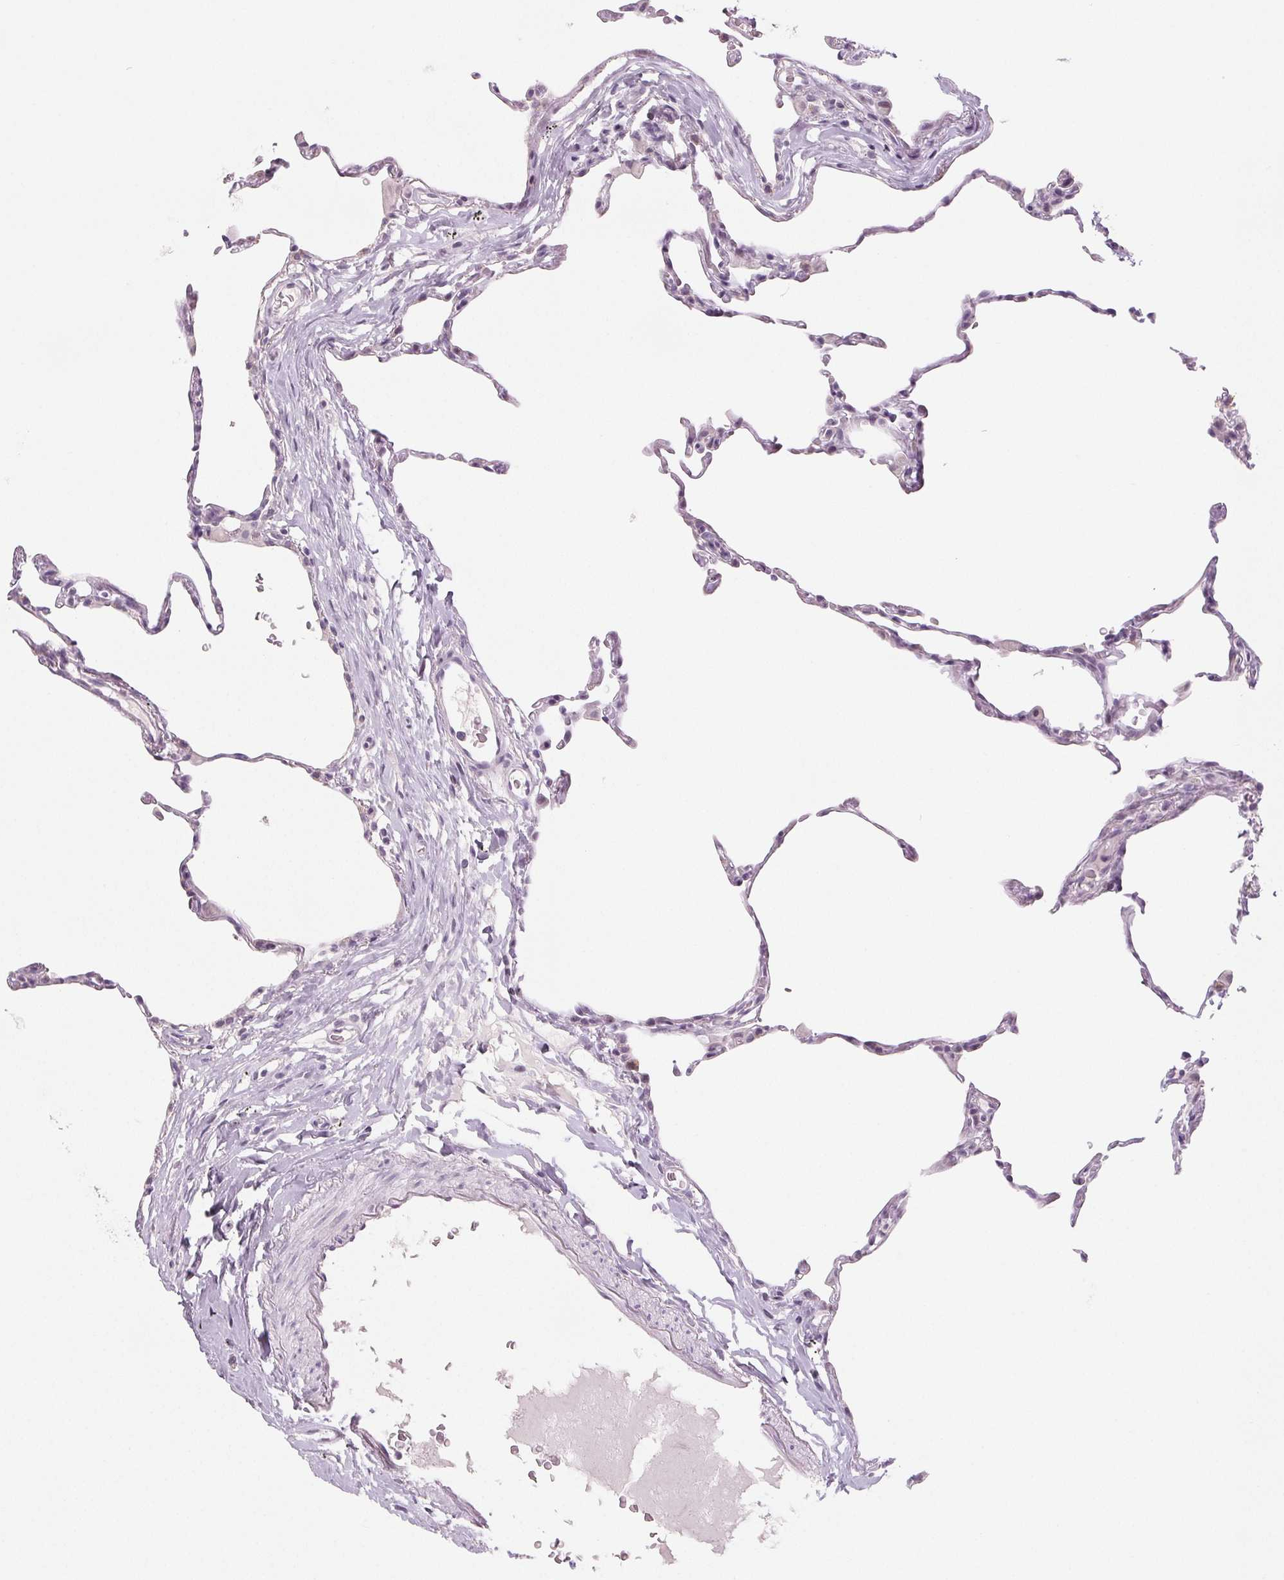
{"staining": {"intensity": "negative", "quantity": "none", "location": "none"}, "tissue": "lung", "cell_type": "Alveolar cells", "image_type": "normal", "snomed": [{"axis": "morphology", "description": "Normal tissue, NOS"}, {"axis": "topography", "description": "Lung"}], "caption": "Immunohistochemistry (IHC) photomicrograph of unremarkable lung: human lung stained with DAB (3,3'-diaminobenzidine) reveals no significant protein expression in alveolar cells. (Immunohistochemistry, brightfield microscopy, high magnification).", "gene": "EHHADH", "patient": {"sex": "female", "age": 57}}